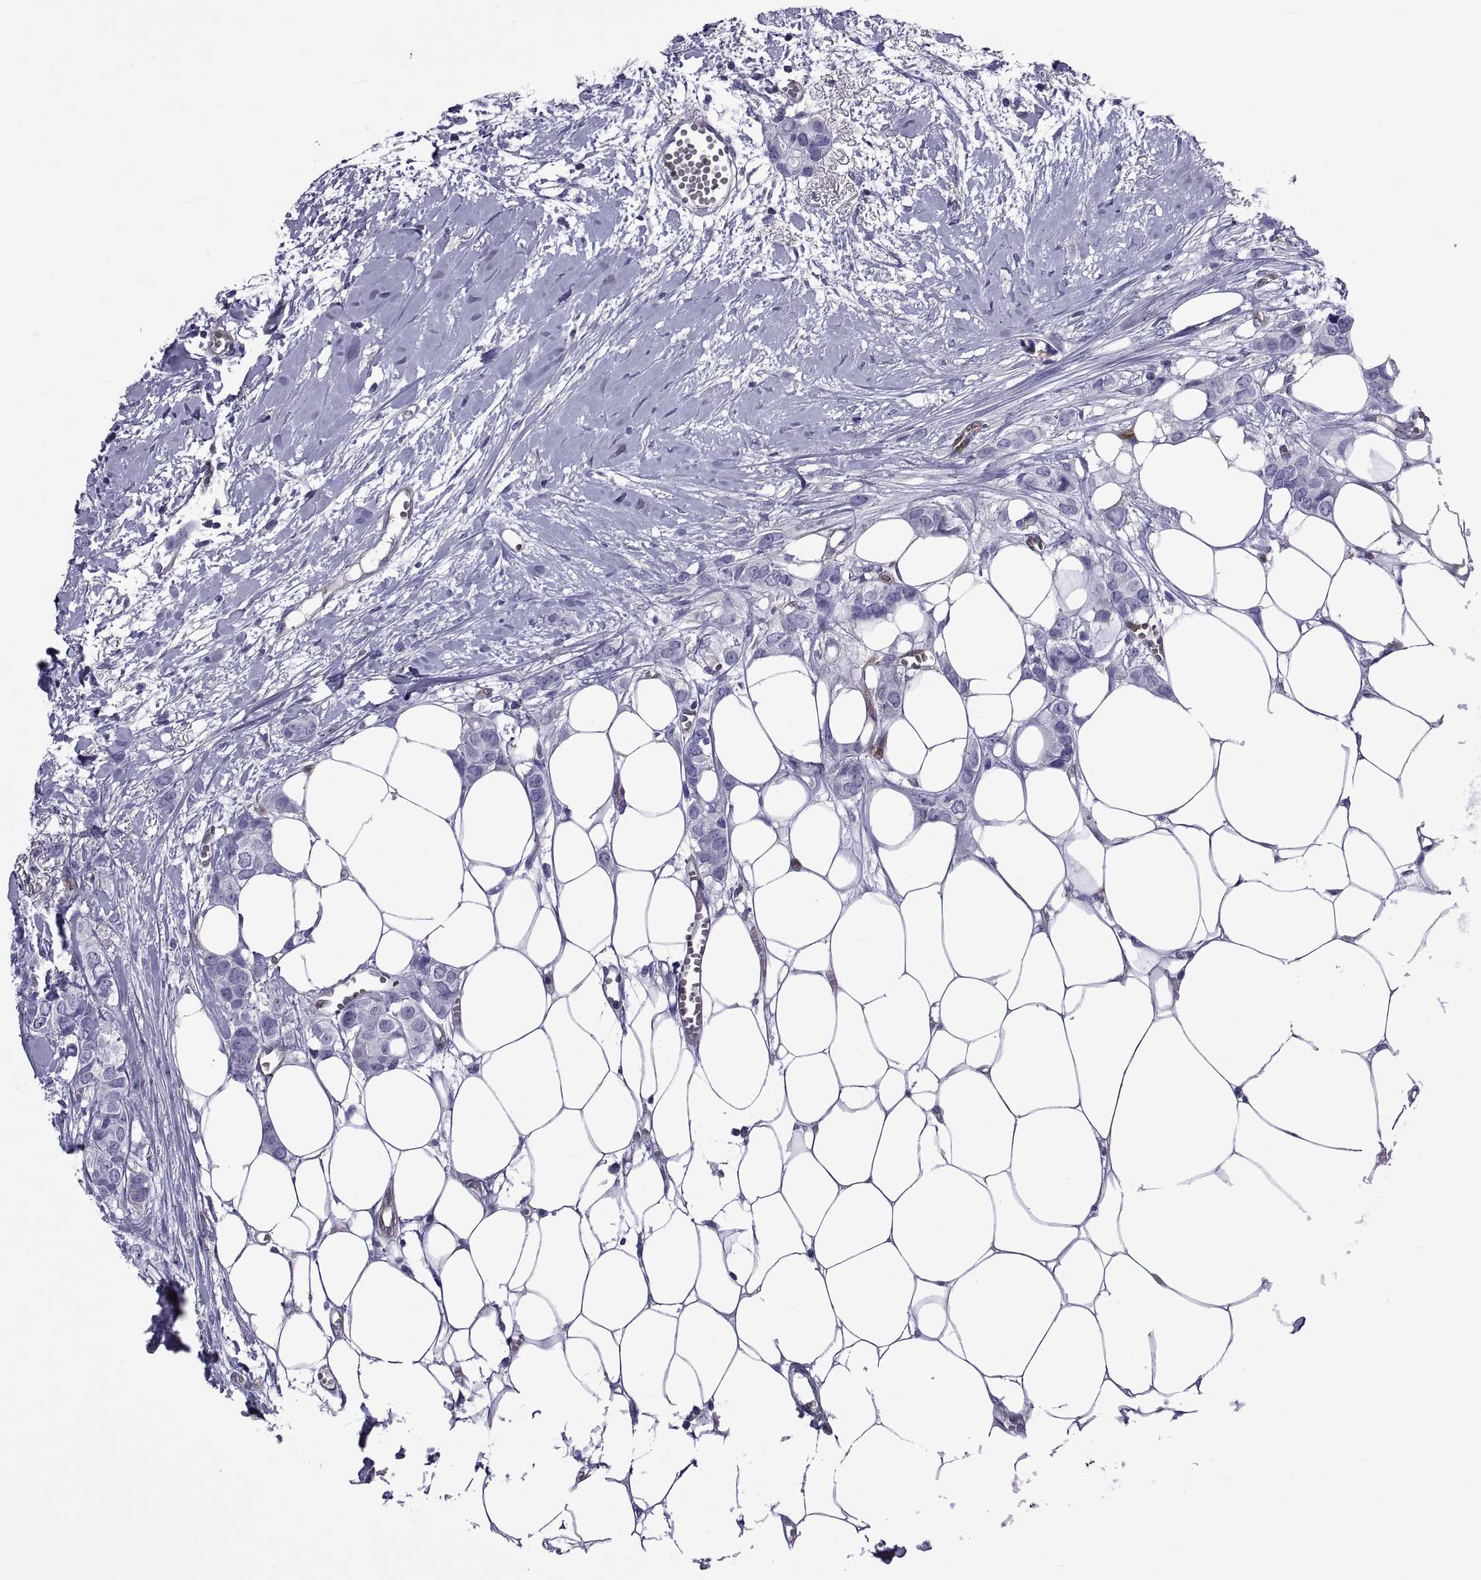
{"staining": {"intensity": "negative", "quantity": "none", "location": "none"}, "tissue": "breast cancer", "cell_type": "Tumor cells", "image_type": "cancer", "snomed": [{"axis": "morphology", "description": "Duct carcinoma"}, {"axis": "topography", "description": "Breast"}], "caption": "A photomicrograph of human breast cancer (invasive ductal carcinoma) is negative for staining in tumor cells. (DAB (3,3'-diaminobenzidine) immunohistochemistry visualized using brightfield microscopy, high magnification).", "gene": "LCN9", "patient": {"sex": "female", "age": 85}}